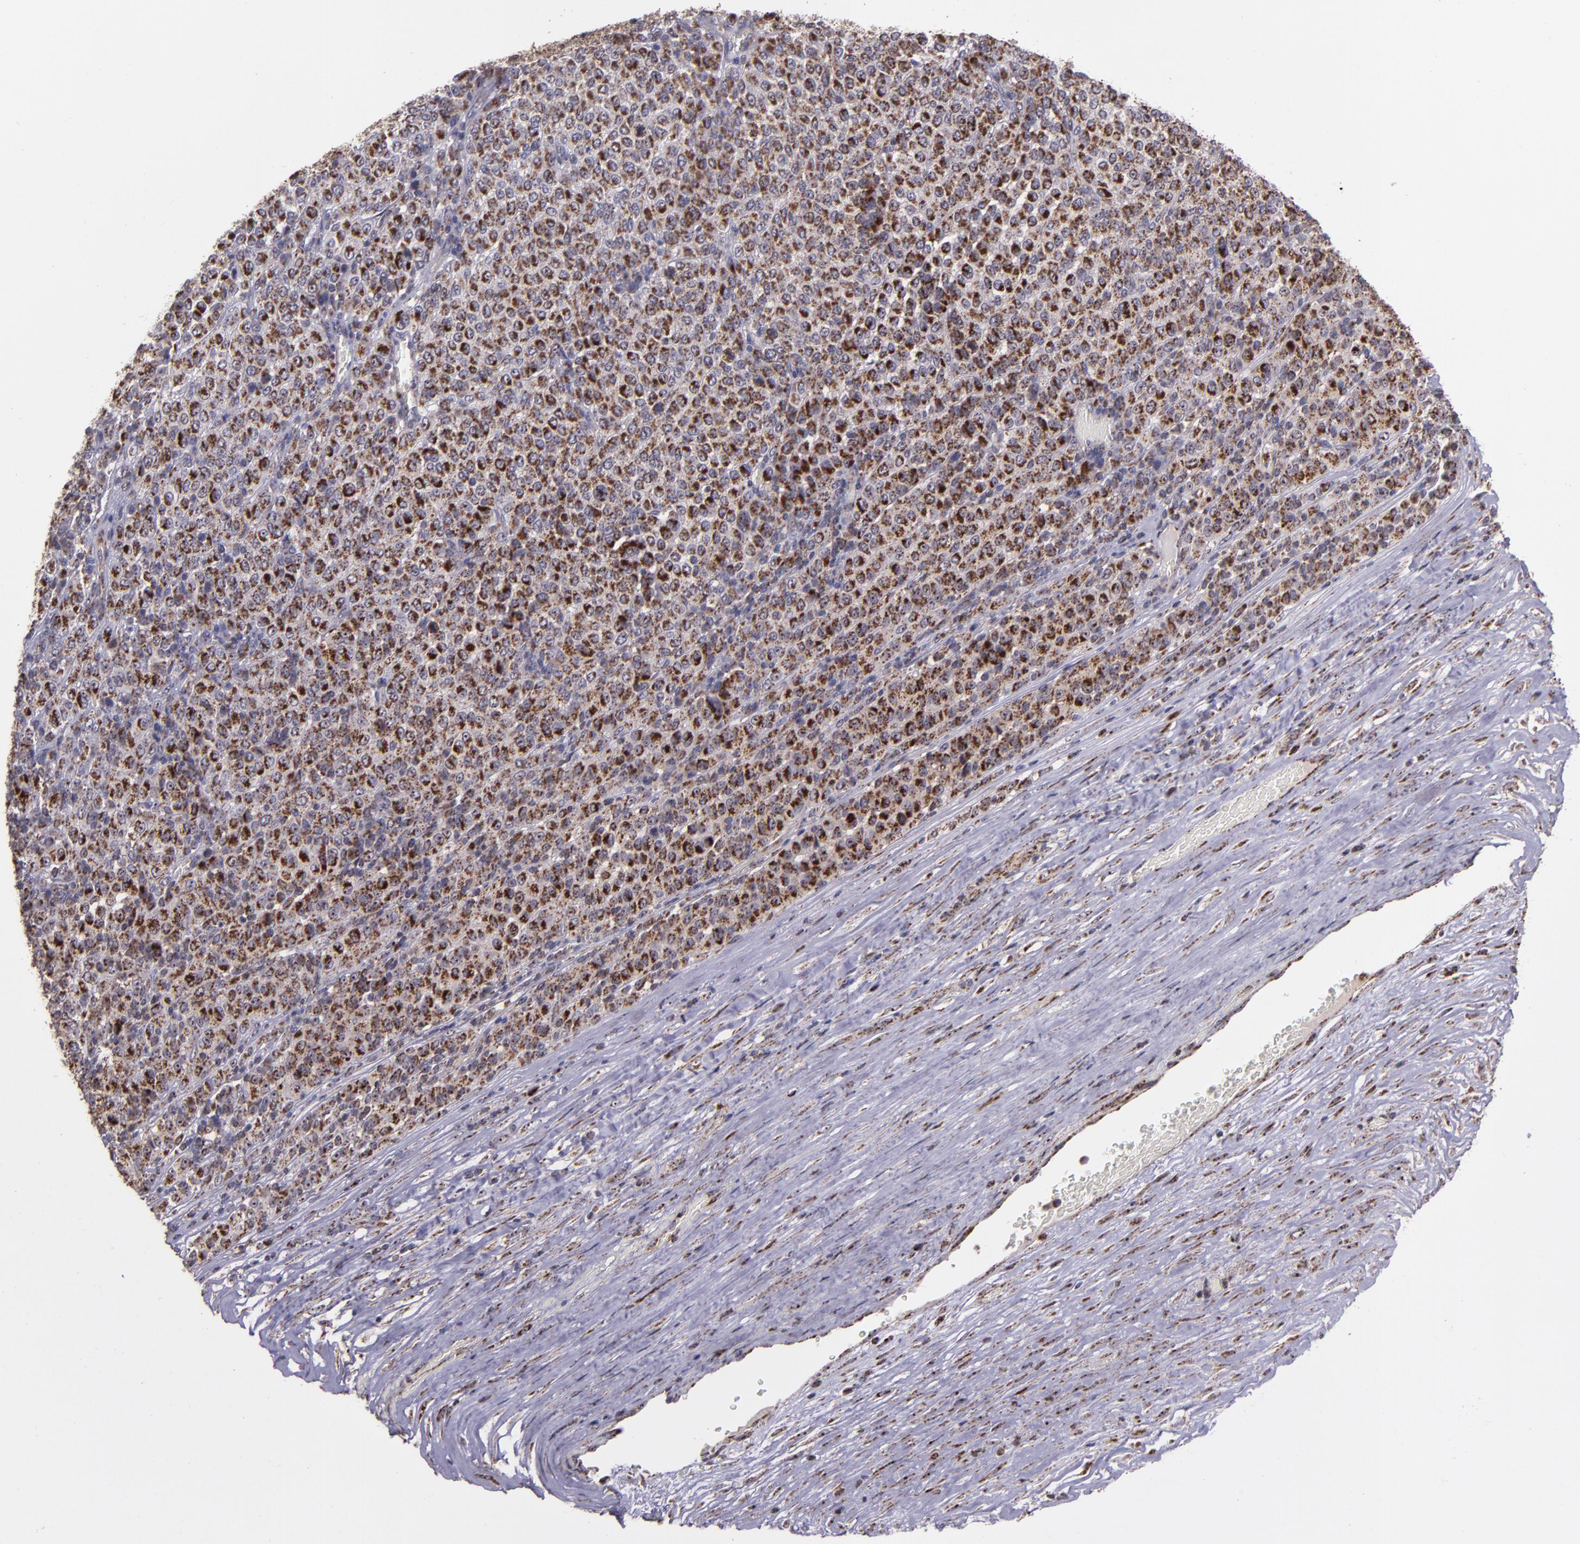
{"staining": {"intensity": "moderate", "quantity": ">75%", "location": "cytoplasmic/membranous"}, "tissue": "melanoma", "cell_type": "Tumor cells", "image_type": "cancer", "snomed": [{"axis": "morphology", "description": "Malignant melanoma, Metastatic site"}, {"axis": "topography", "description": "Pancreas"}], "caption": "DAB immunohistochemical staining of melanoma exhibits moderate cytoplasmic/membranous protein expression in approximately >75% of tumor cells.", "gene": "LONP1", "patient": {"sex": "female", "age": 30}}